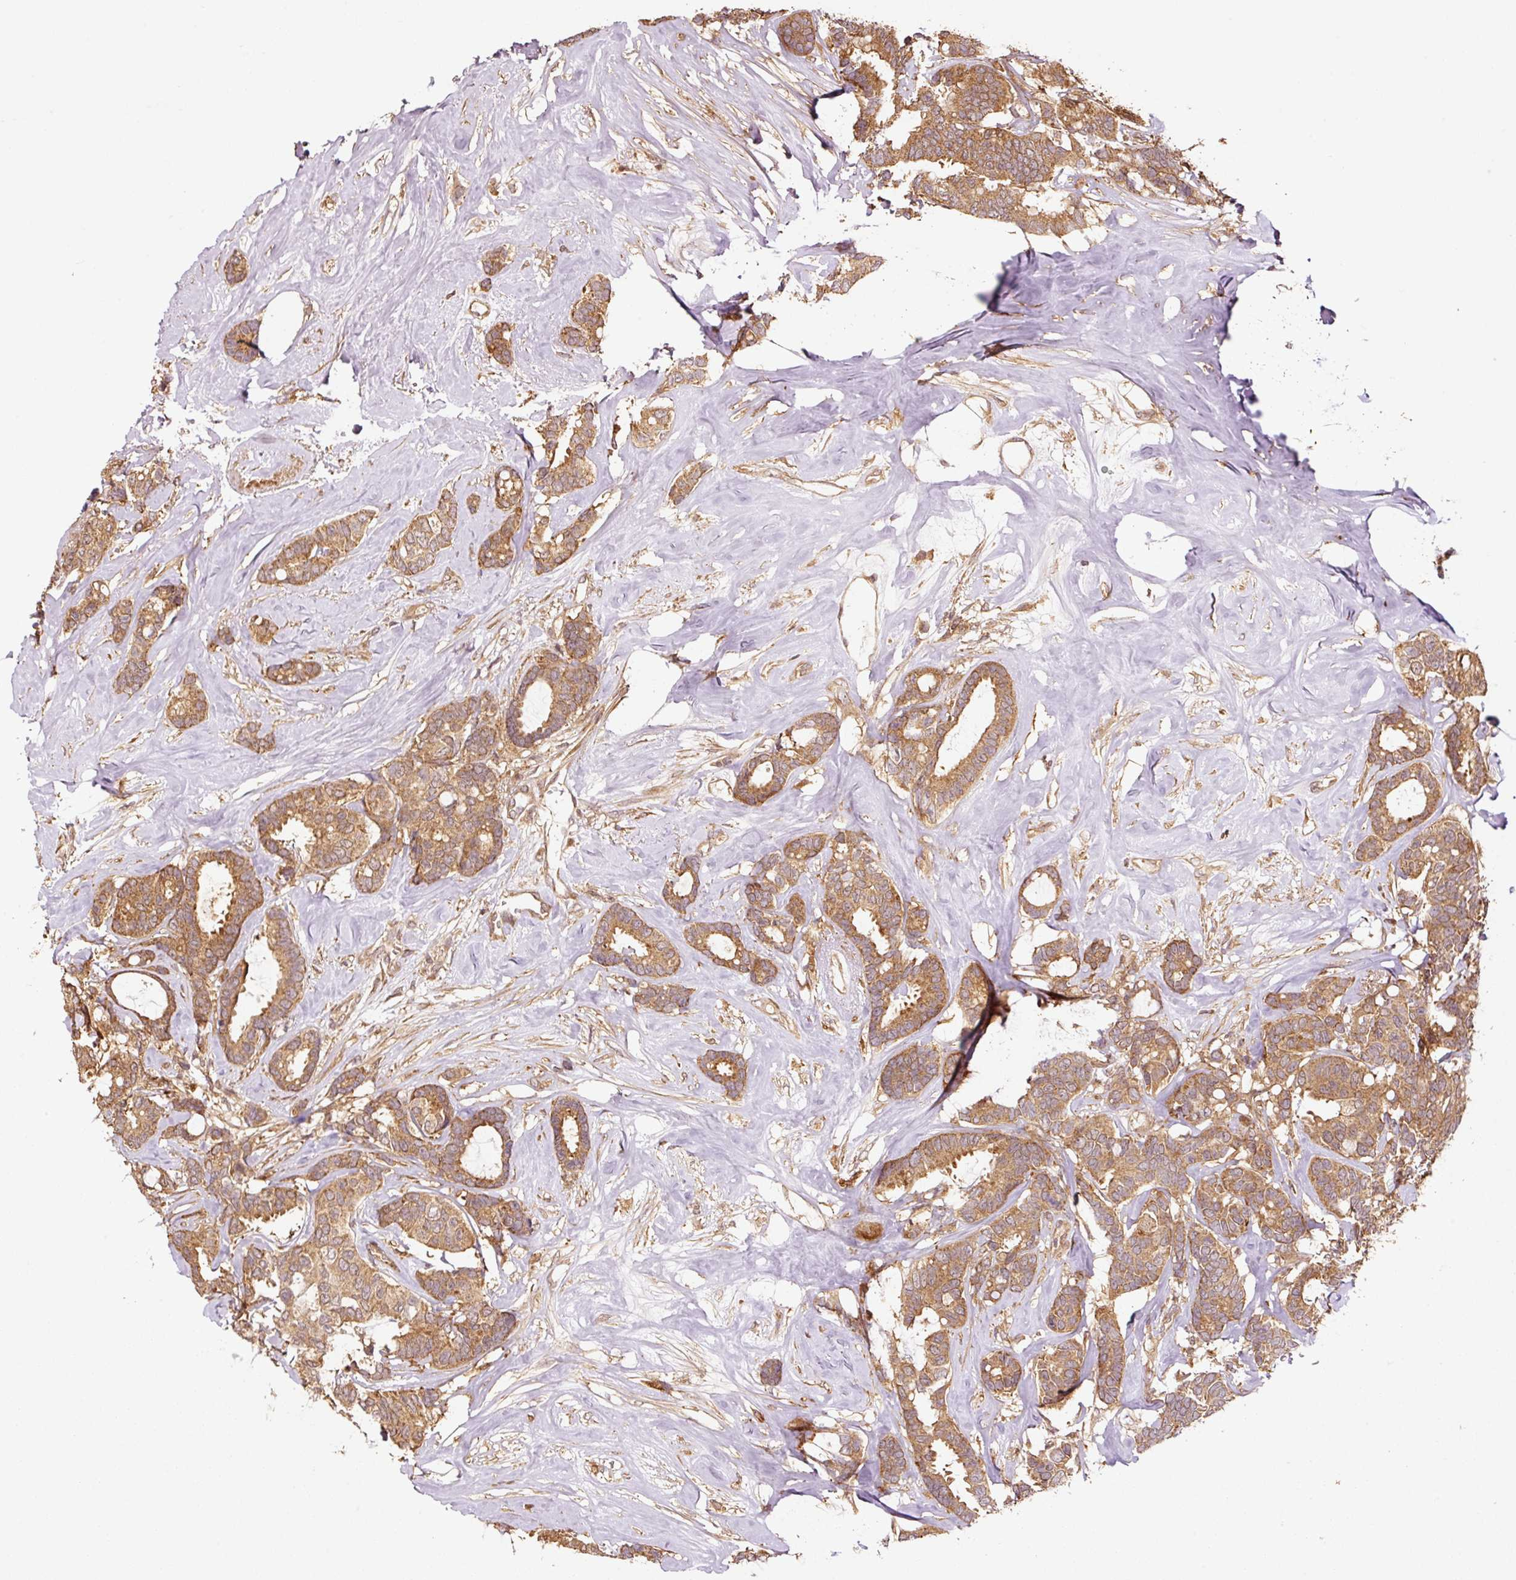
{"staining": {"intensity": "moderate", "quantity": ">75%", "location": "cytoplasmic/membranous"}, "tissue": "breast cancer", "cell_type": "Tumor cells", "image_type": "cancer", "snomed": [{"axis": "morphology", "description": "Duct carcinoma"}, {"axis": "topography", "description": "Breast"}], "caption": "This is an image of immunohistochemistry staining of breast invasive ductal carcinoma, which shows moderate staining in the cytoplasmic/membranous of tumor cells.", "gene": "OXER1", "patient": {"sex": "female", "age": 87}}